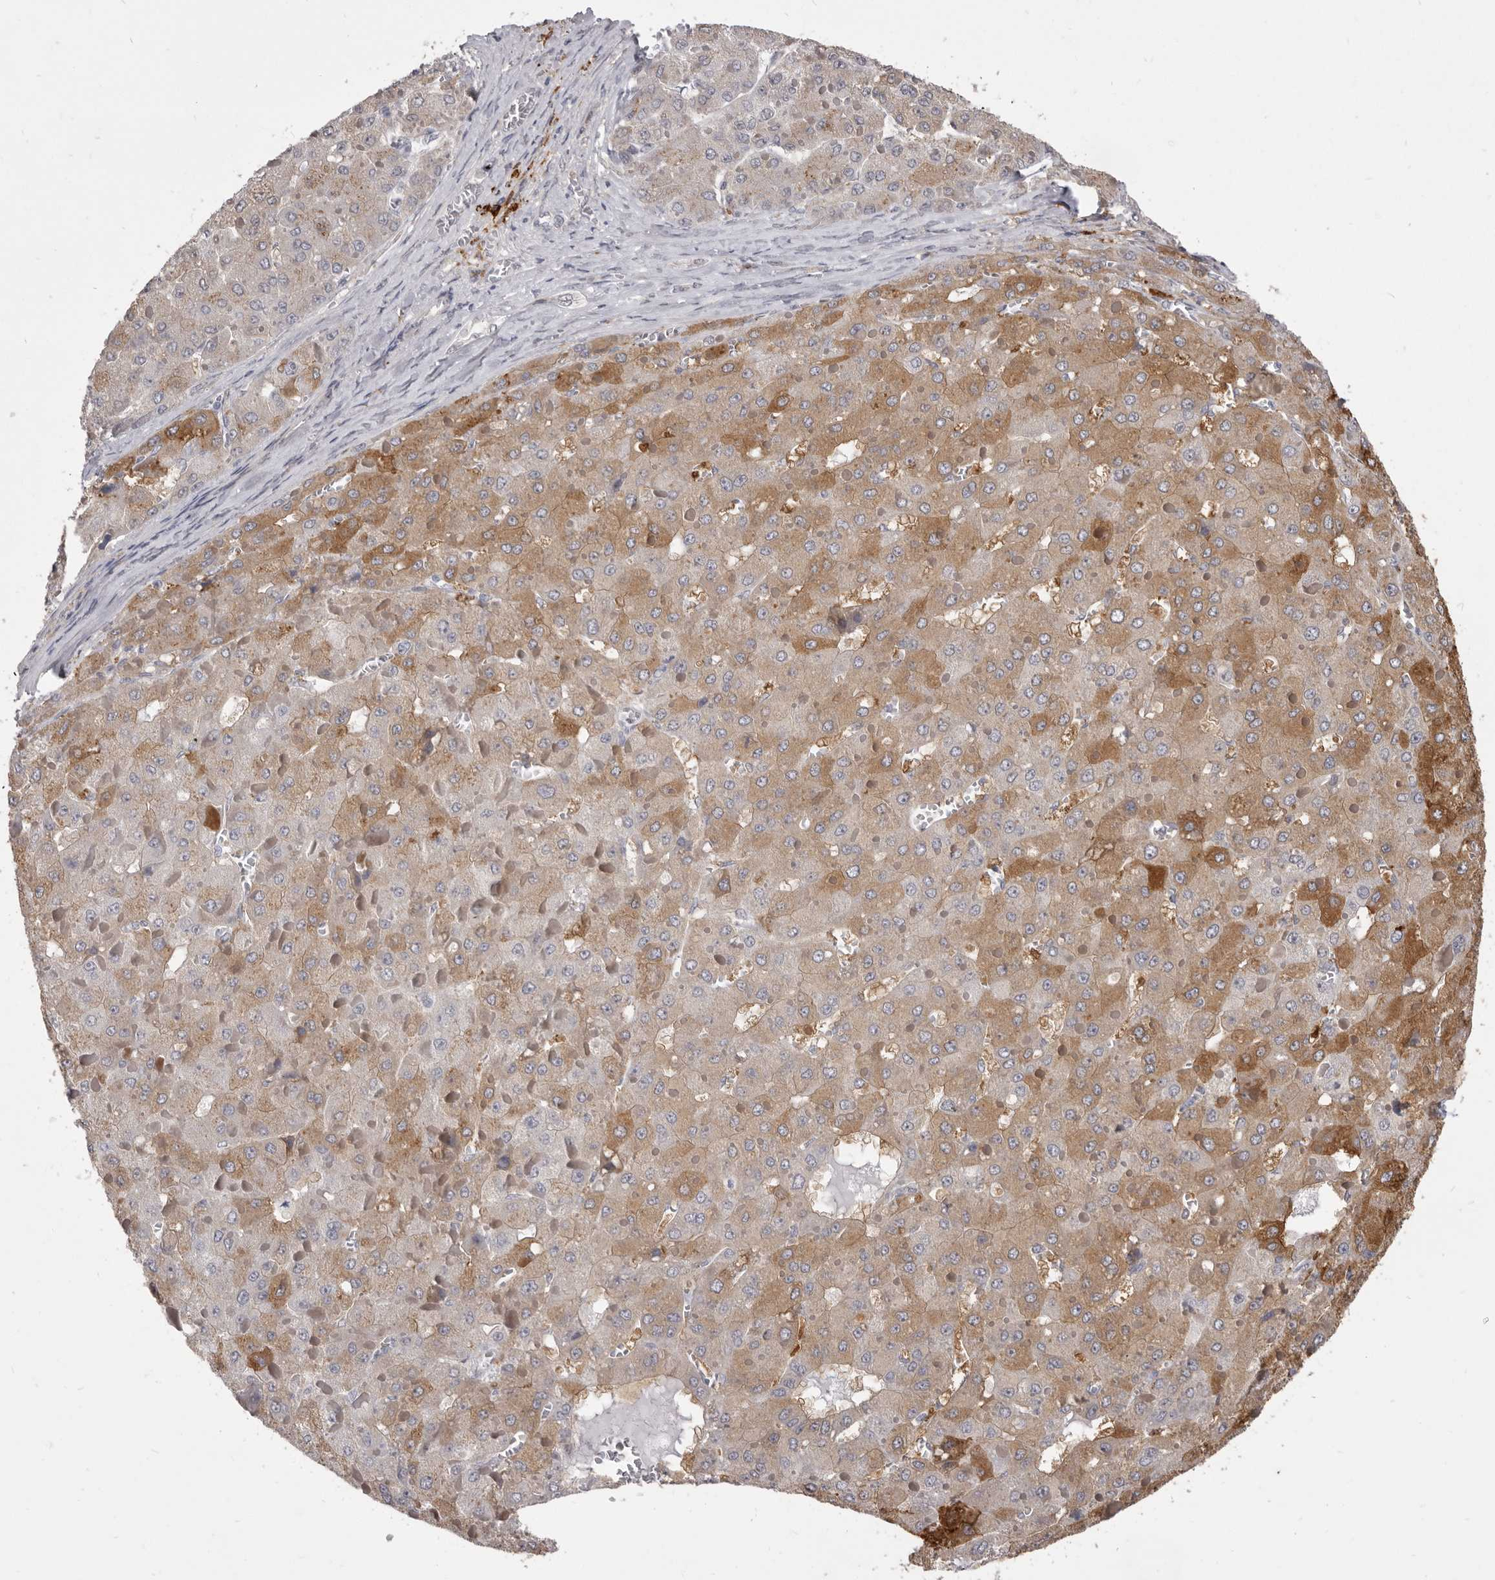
{"staining": {"intensity": "moderate", "quantity": "25%-75%", "location": "cytoplasmic/membranous"}, "tissue": "liver cancer", "cell_type": "Tumor cells", "image_type": "cancer", "snomed": [{"axis": "morphology", "description": "Carcinoma, Hepatocellular, NOS"}, {"axis": "topography", "description": "Liver"}], "caption": "IHC histopathology image of human liver cancer stained for a protein (brown), which displays medium levels of moderate cytoplasmic/membranous positivity in about 25%-75% of tumor cells.", "gene": "VPS45", "patient": {"sex": "female", "age": 73}}